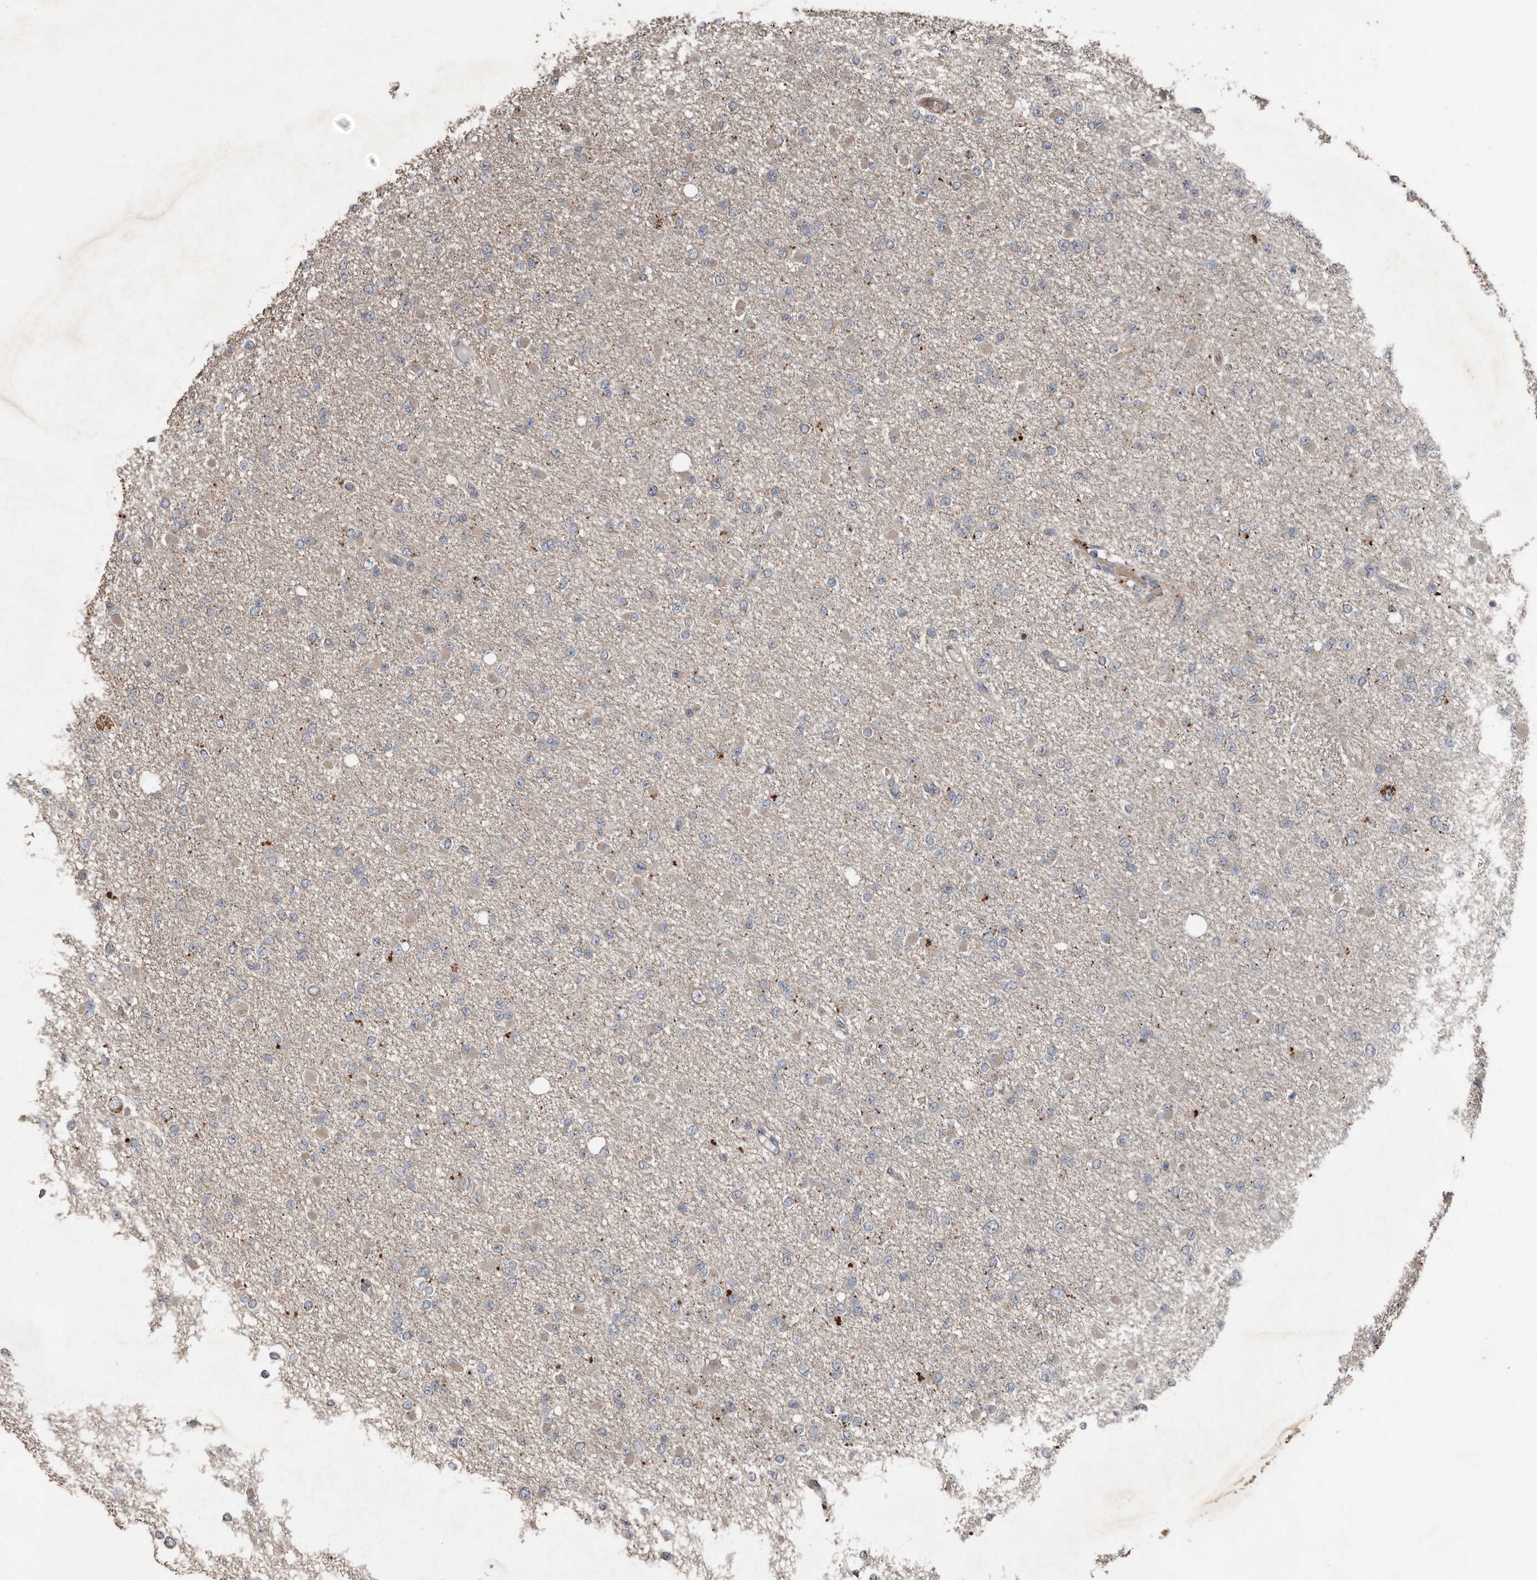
{"staining": {"intensity": "negative", "quantity": "none", "location": "none"}, "tissue": "glioma", "cell_type": "Tumor cells", "image_type": "cancer", "snomed": [{"axis": "morphology", "description": "Glioma, malignant, Low grade"}, {"axis": "topography", "description": "Brain"}], "caption": "Tumor cells are negative for brown protein staining in glioma. The staining was performed using DAB (3,3'-diaminobenzidine) to visualize the protein expression in brown, while the nuclei were stained in blue with hematoxylin (Magnification: 20x).", "gene": "HYAL4", "patient": {"sex": "female", "age": 22}}